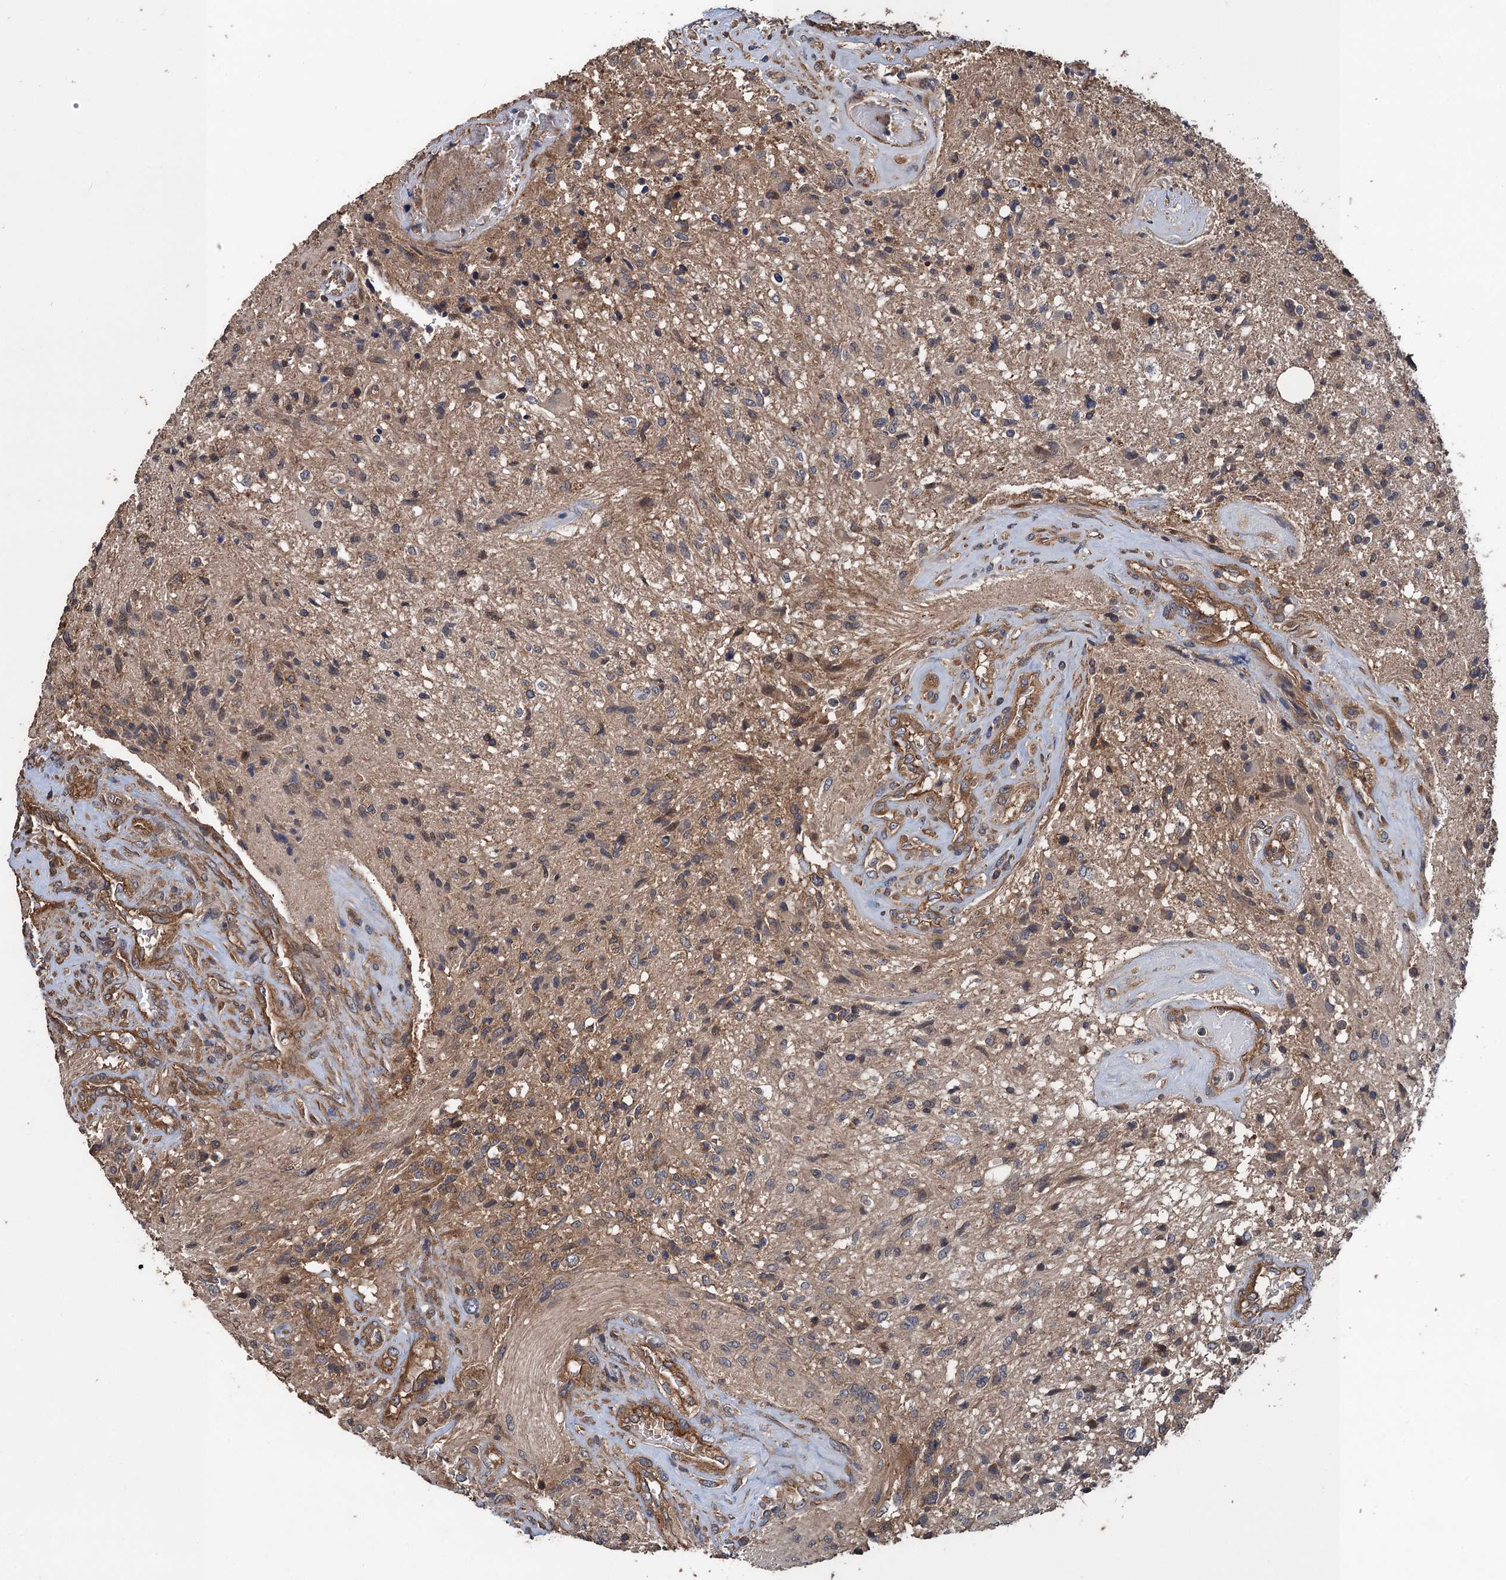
{"staining": {"intensity": "weak", "quantity": "<25%", "location": "cytoplasmic/membranous"}, "tissue": "glioma", "cell_type": "Tumor cells", "image_type": "cancer", "snomed": [{"axis": "morphology", "description": "Glioma, malignant, High grade"}, {"axis": "topography", "description": "Brain"}], "caption": "Tumor cells show no significant protein staining in high-grade glioma (malignant). (DAB (3,3'-diaminobenzidine) immunohistochemistry (IHC) visualized using brightfield microscopy, high magnification).", "gene": "PPP4R1", "patient": {"sex": "male", "age": 56}}